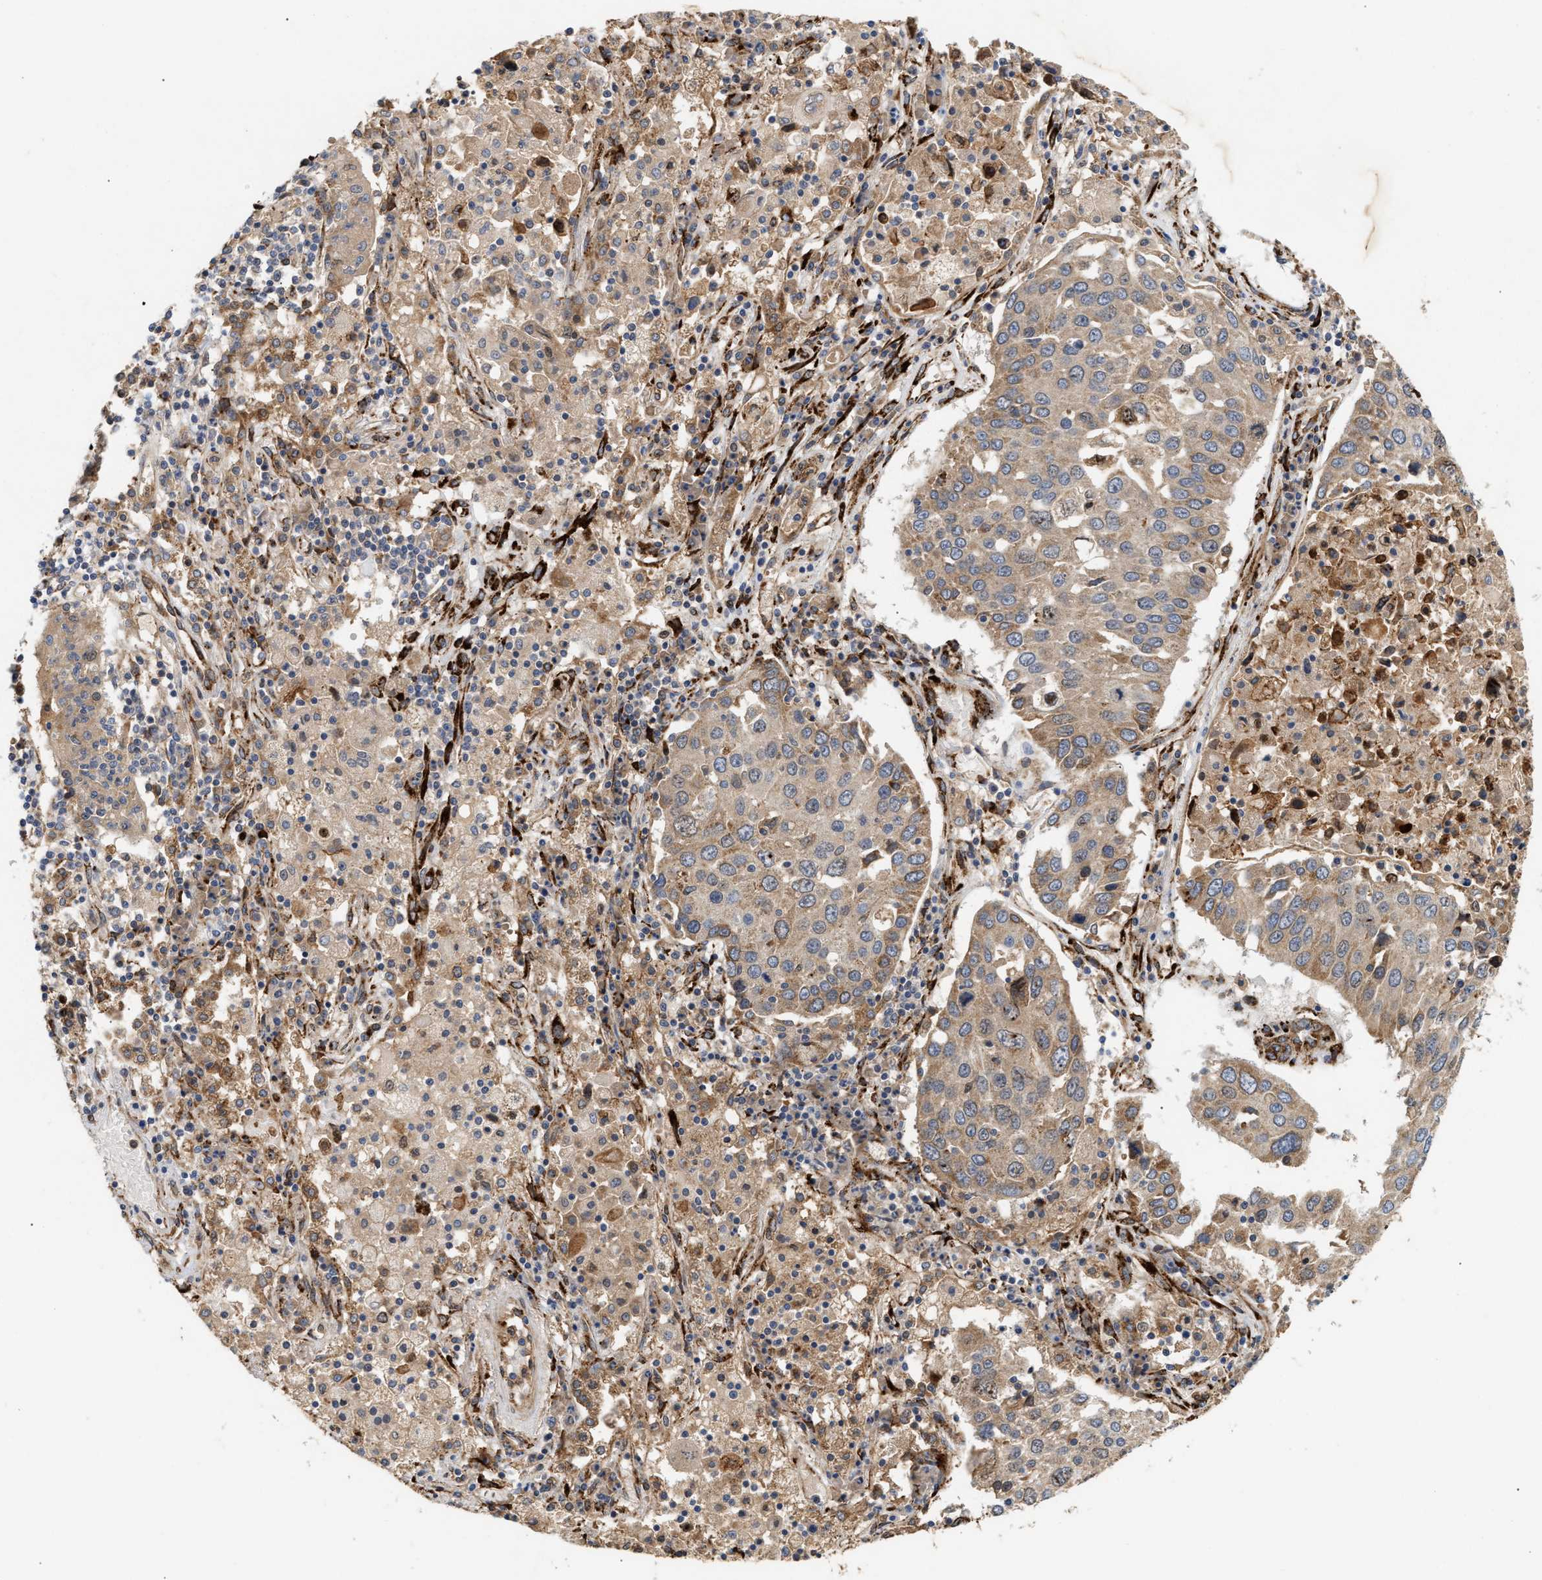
{"staining": {"intensity": "weak", "quantity": ">75%", "location": "cytoplasmic/membranous"}, "tissue": "lung cancer", "cell_type": "Tumor cells", "image_type": "cancer", "snomed": [{"axis": "morphology", "description": "Squamous cell carcinoma, NOS"}, {"axis": "topography", "description": "Lung"}], "caption": "Tumor cells demonstrate weak cytoplasmic/membranous staining in about >75% of cells in lung cancer (squamous cell carcinoma). (DAB (3,3'-diaminobenzidine) IHC, brown staining for protein, blue staining for nuclei).", "gene": "PLCD1", "patient": {"sex": "male", "age": 65}}